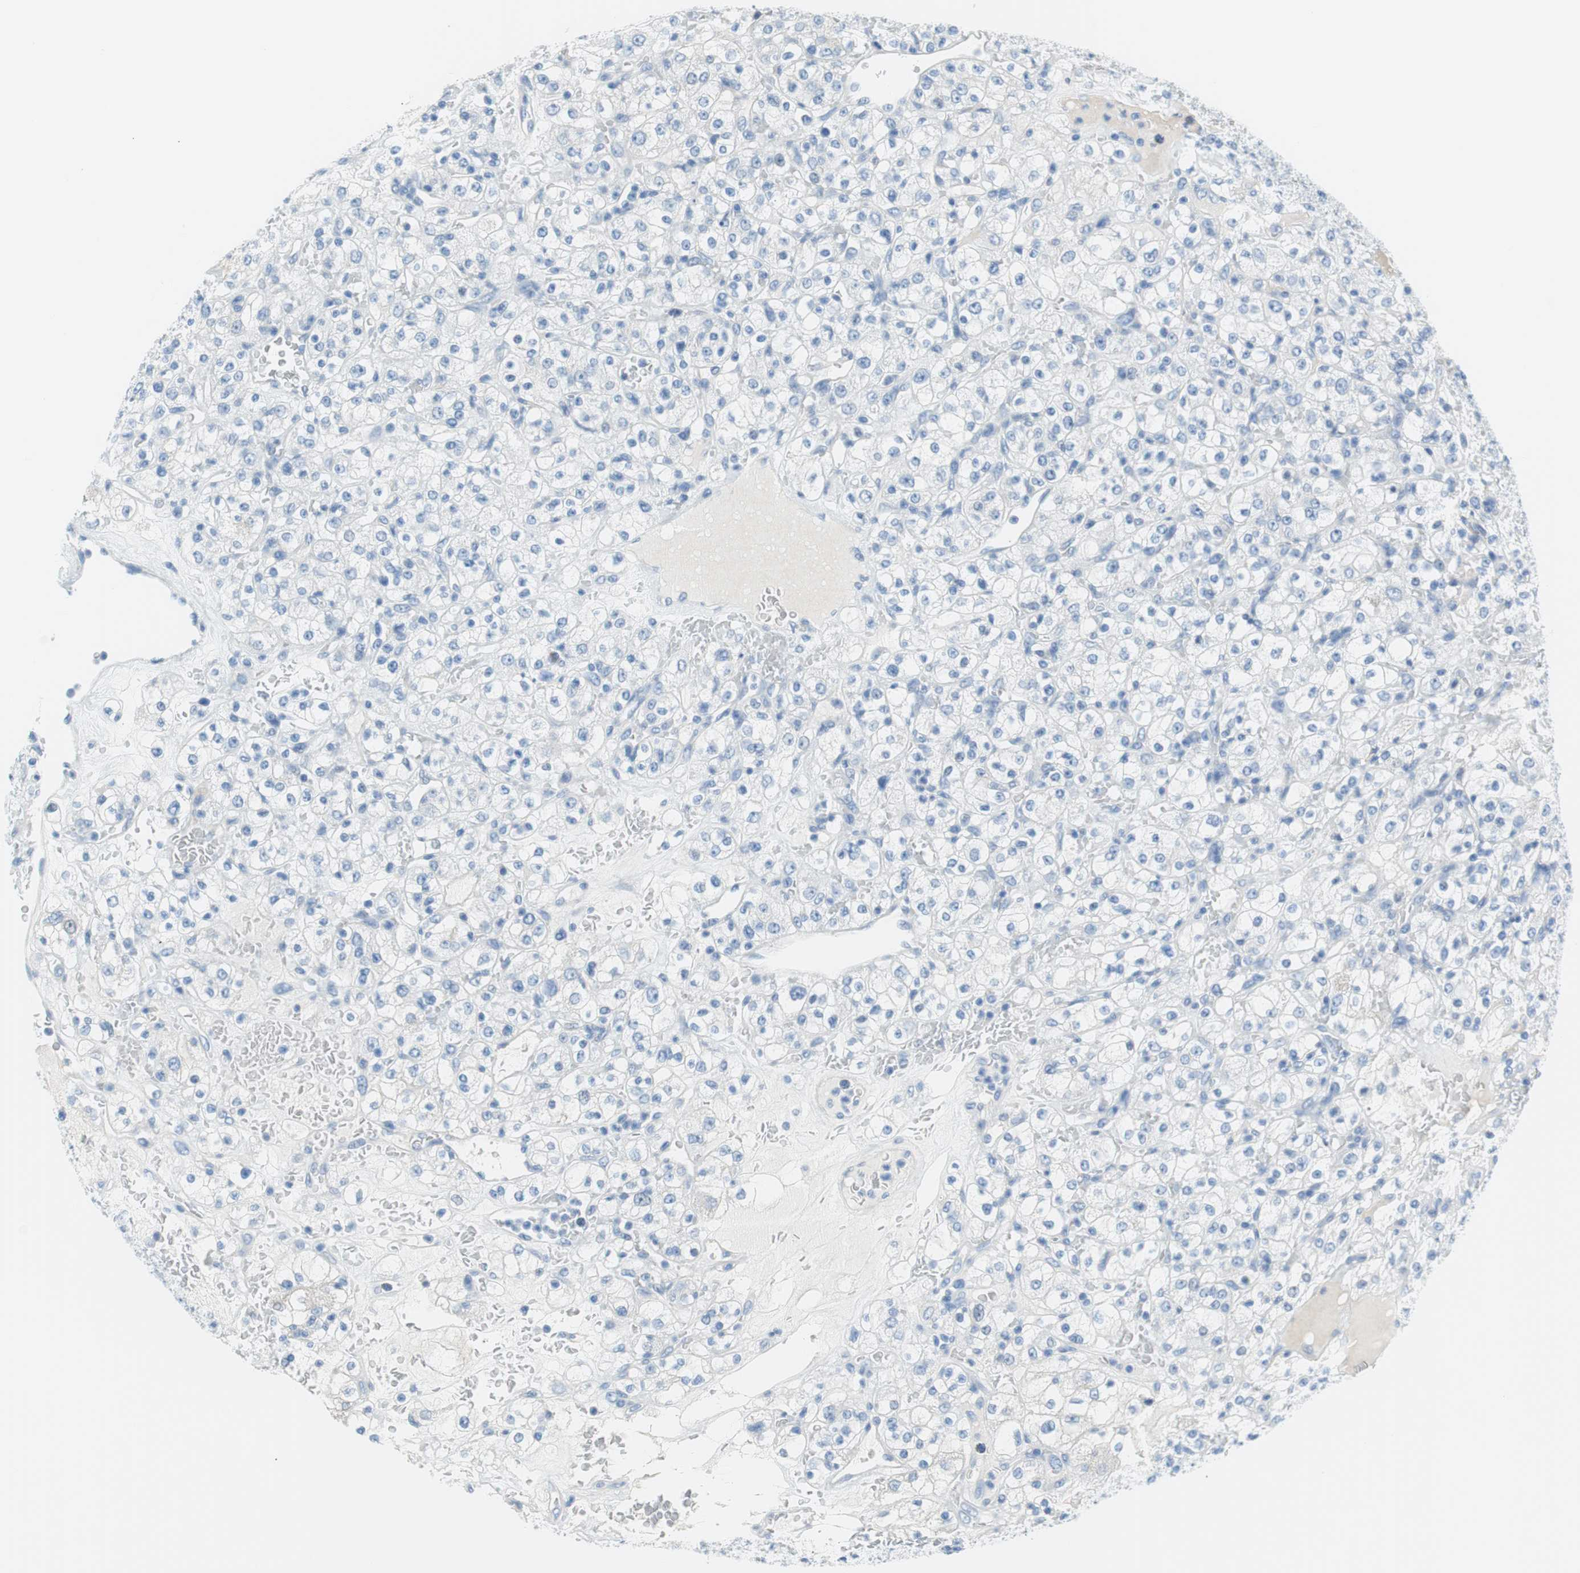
{"staining": {"intensity": "negative", "quantity": "none", "location": "none"}, "tissue": "renal cancer", "cell_type": "Tumor cells", "image_type": "cancer", "snomed": [{"axis": "morphology", "description": "Normal tissue, NOS"}, {"axis": "morphology", "description": "Adenocarcinoma, NOS"}, {"axis": "topography", "description": "Kidney"}], "caption": "Immunohistochemistry of renal cancer displays no positivity in tumor cells. (Stains: DAB immunohistochemistry (IHC) with hematoxylin counter stain, Microscopy: brightfield microscopy at high magnification).", "gene": "MYH1", "patient": {"sex": "female", "age": 72}}